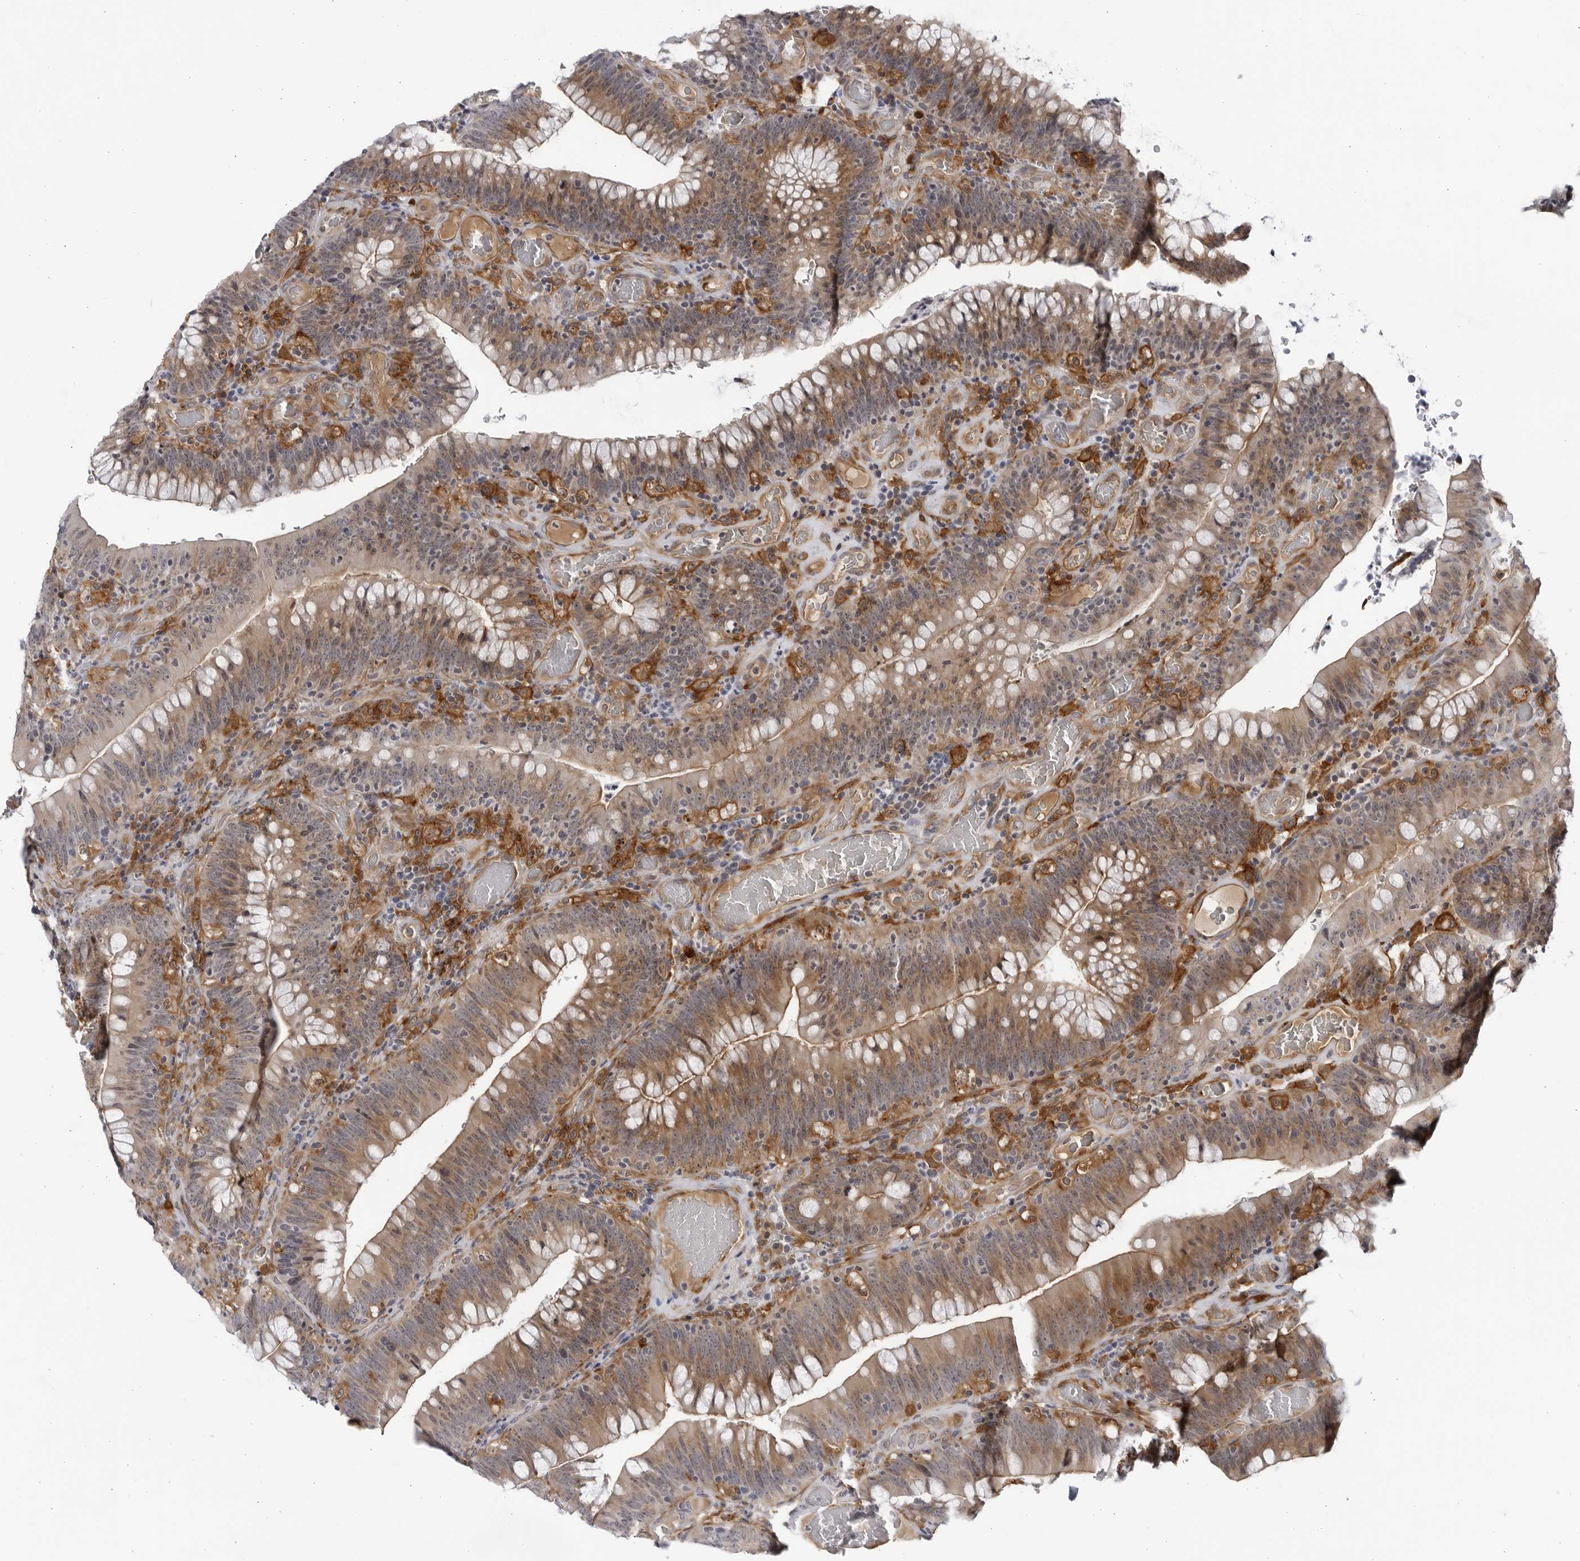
{"staining": {"intensity": "moderate", "quantity": "25%-75%", "location": "cytoplasmic/membranous"}, "tissue": "colorectal cancer", "cell_type": "Tumor cells", "image_type": "cancer", "snomed": [{"axis": "morphology", "description": "Normal tissue, NOS"}, {"axis": "topography", "description": "Colon"}], "caption": "Colorectal cancer tissue exhibits moderate cytoplasmic/membranous positivity in about 25%-75% of tumor cells The staining was performed using DAB (3,3'-diaminobenzidine), with brown indicating positive protein expression. Nuclei are stained blue with hematoxylin.", "gene": "BMP2K", "patient": {"sex": "female", "age": 82}}